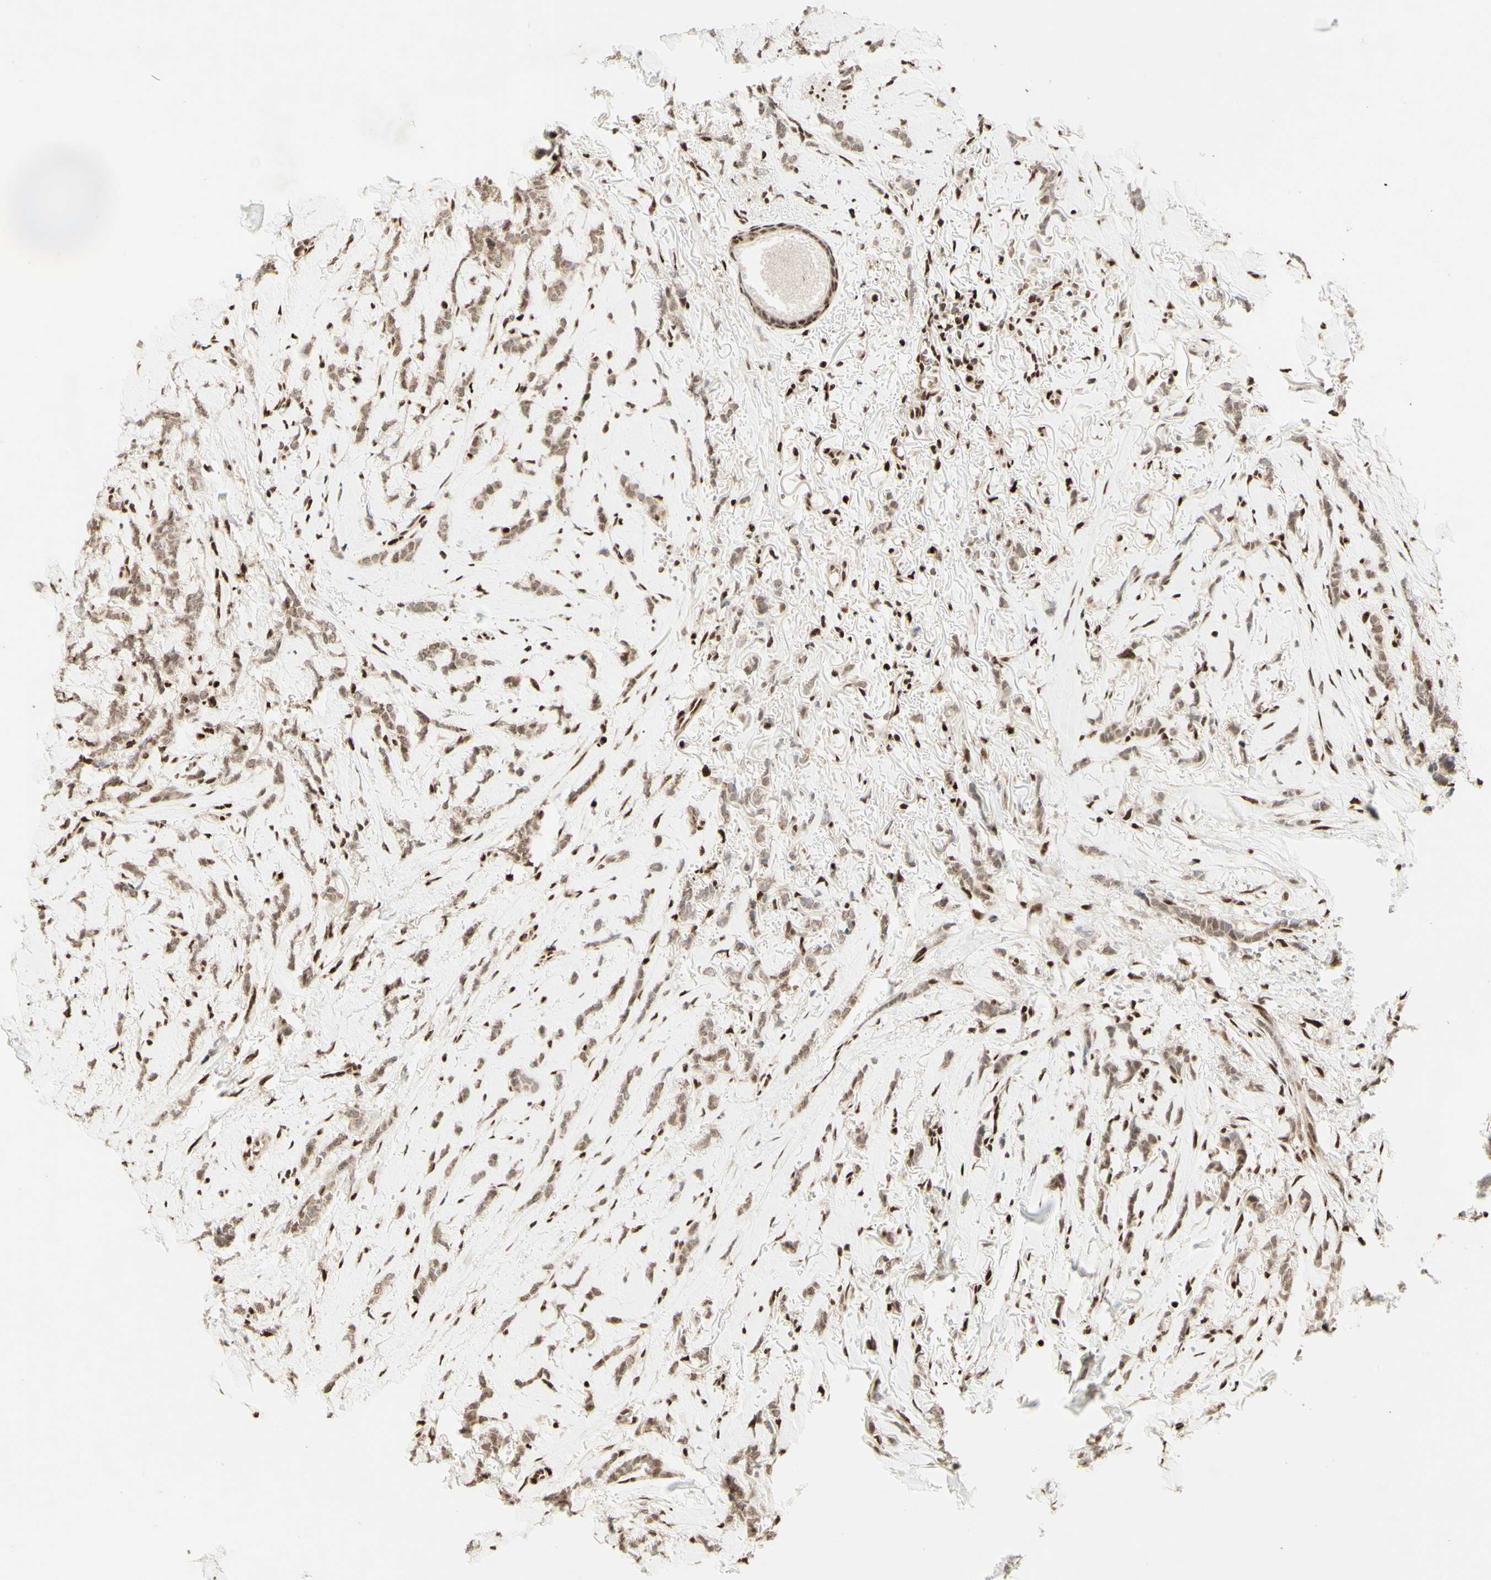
{"staining": {"intensity": "weak", "quantity": ">75%", "location": "nuclear"}, "tissue": "breast cancer", "cell_type": "Tumor cells", "image_type": "cancer", "snomed": [{"axis": "morphology", "description": "Lobular carcinoma"}, {"axis": "topography", "description": "Skin"}, {"axis": "topography", "description": "Breast"}], "caption": "Tumor cells reveal low levels of weak nuclear staining in approximately >75% of cells in breast cancer (lobular carcinoma).", "gene": "NR3C1", "patient": {"sex": "female", "age": 46}}